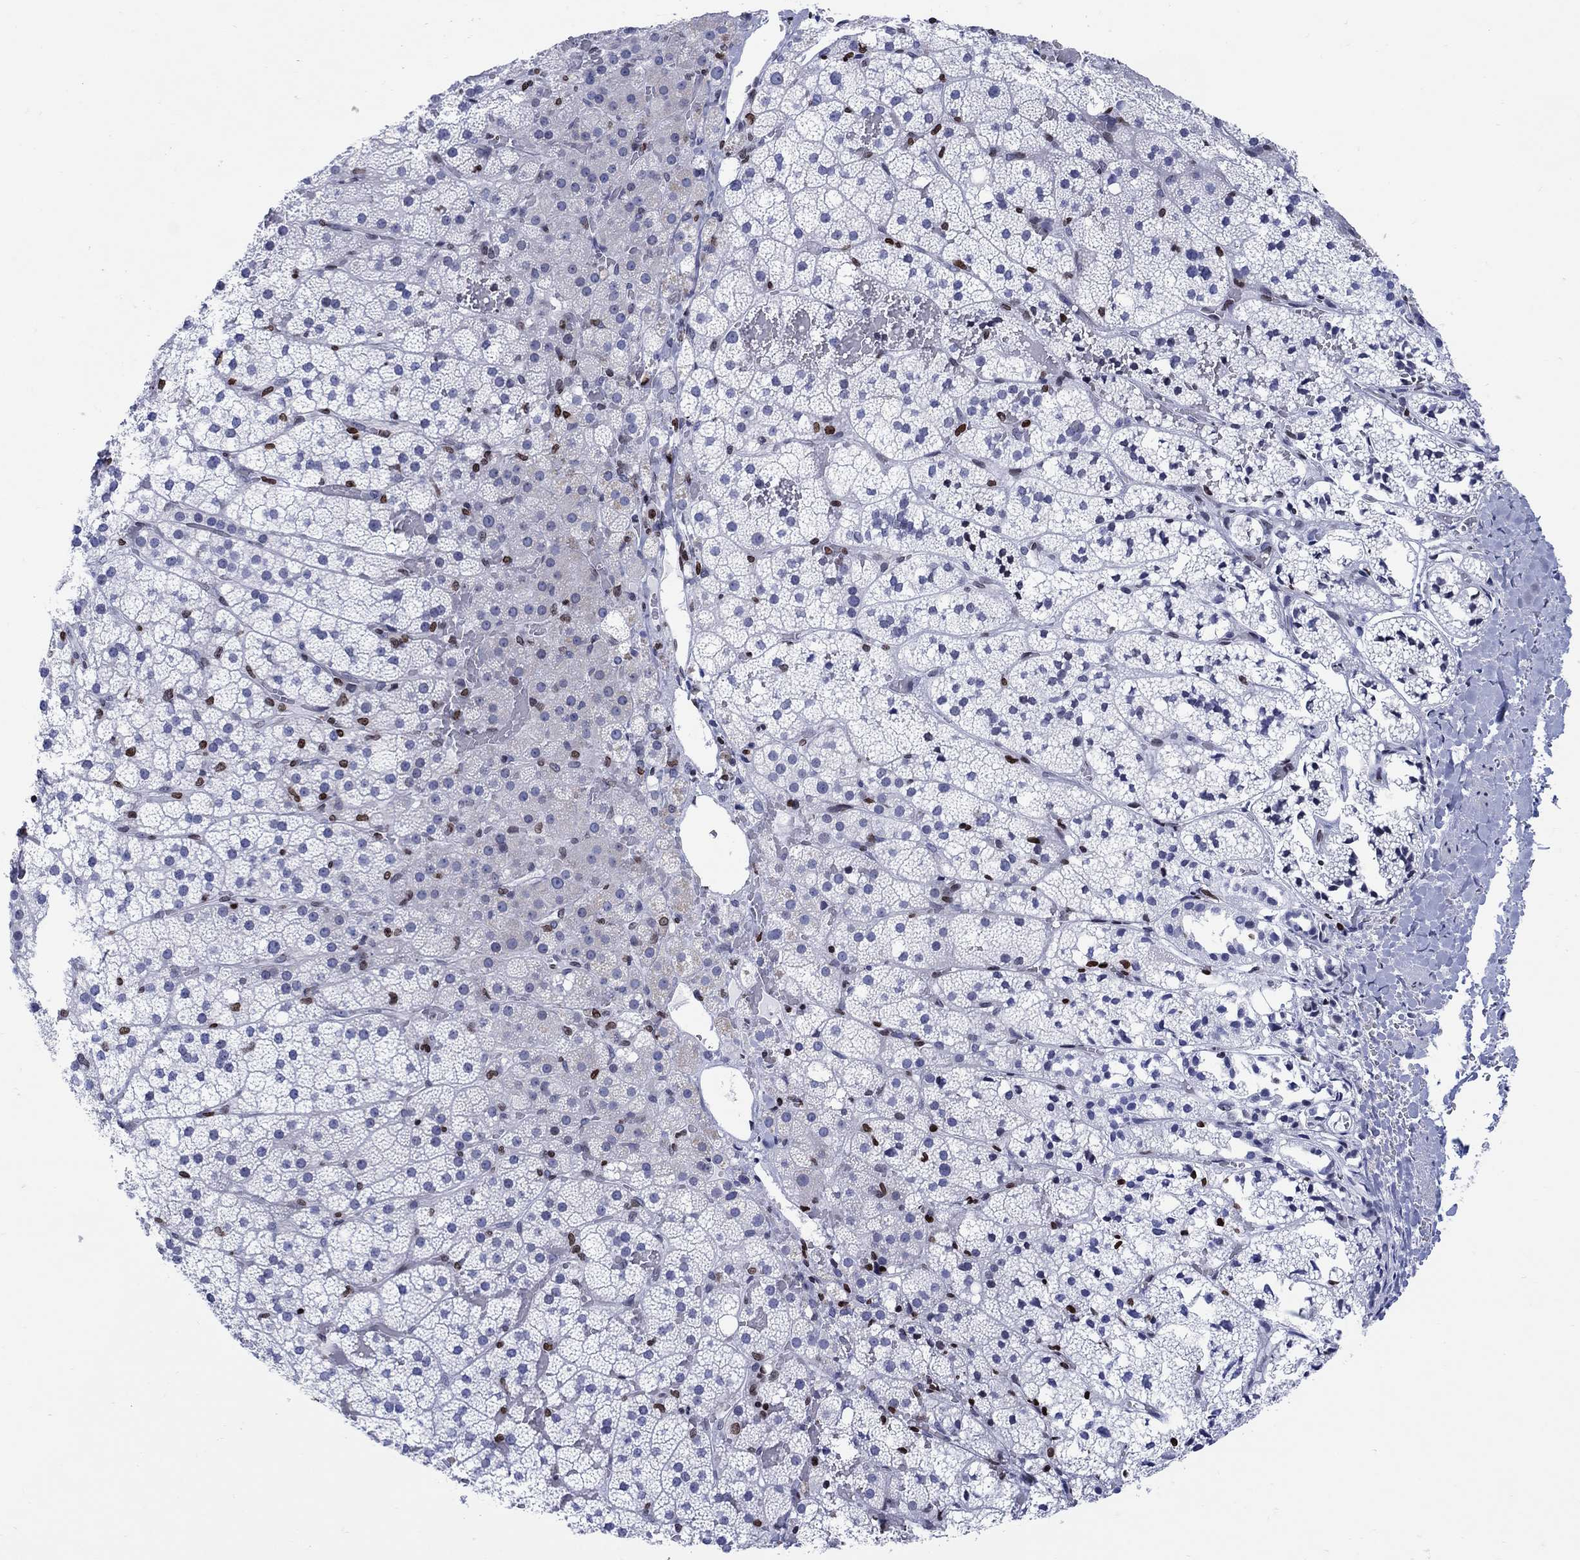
{"staining": {"intensity": "strong", "quantity": "<25%", "location": "nuclear"}, "tissue": "adrenal gland", "cell_type": "Glandular cells", "image_type": "normal", "snomed": [{"axis": "morphology", "description": "Normal tissue, NOS"}, {"axis": "topography", "description": "Adrenal gland"}], "caption": "IHC (DAB (3,3'-diaminobenzidine)) staining of unremarkable human adrenal gland shows strong nuclear protein expression in approximately <25% of glandular cells.", "gene": "HMGA1", "patient": {"sex": "male", "age": 53}}